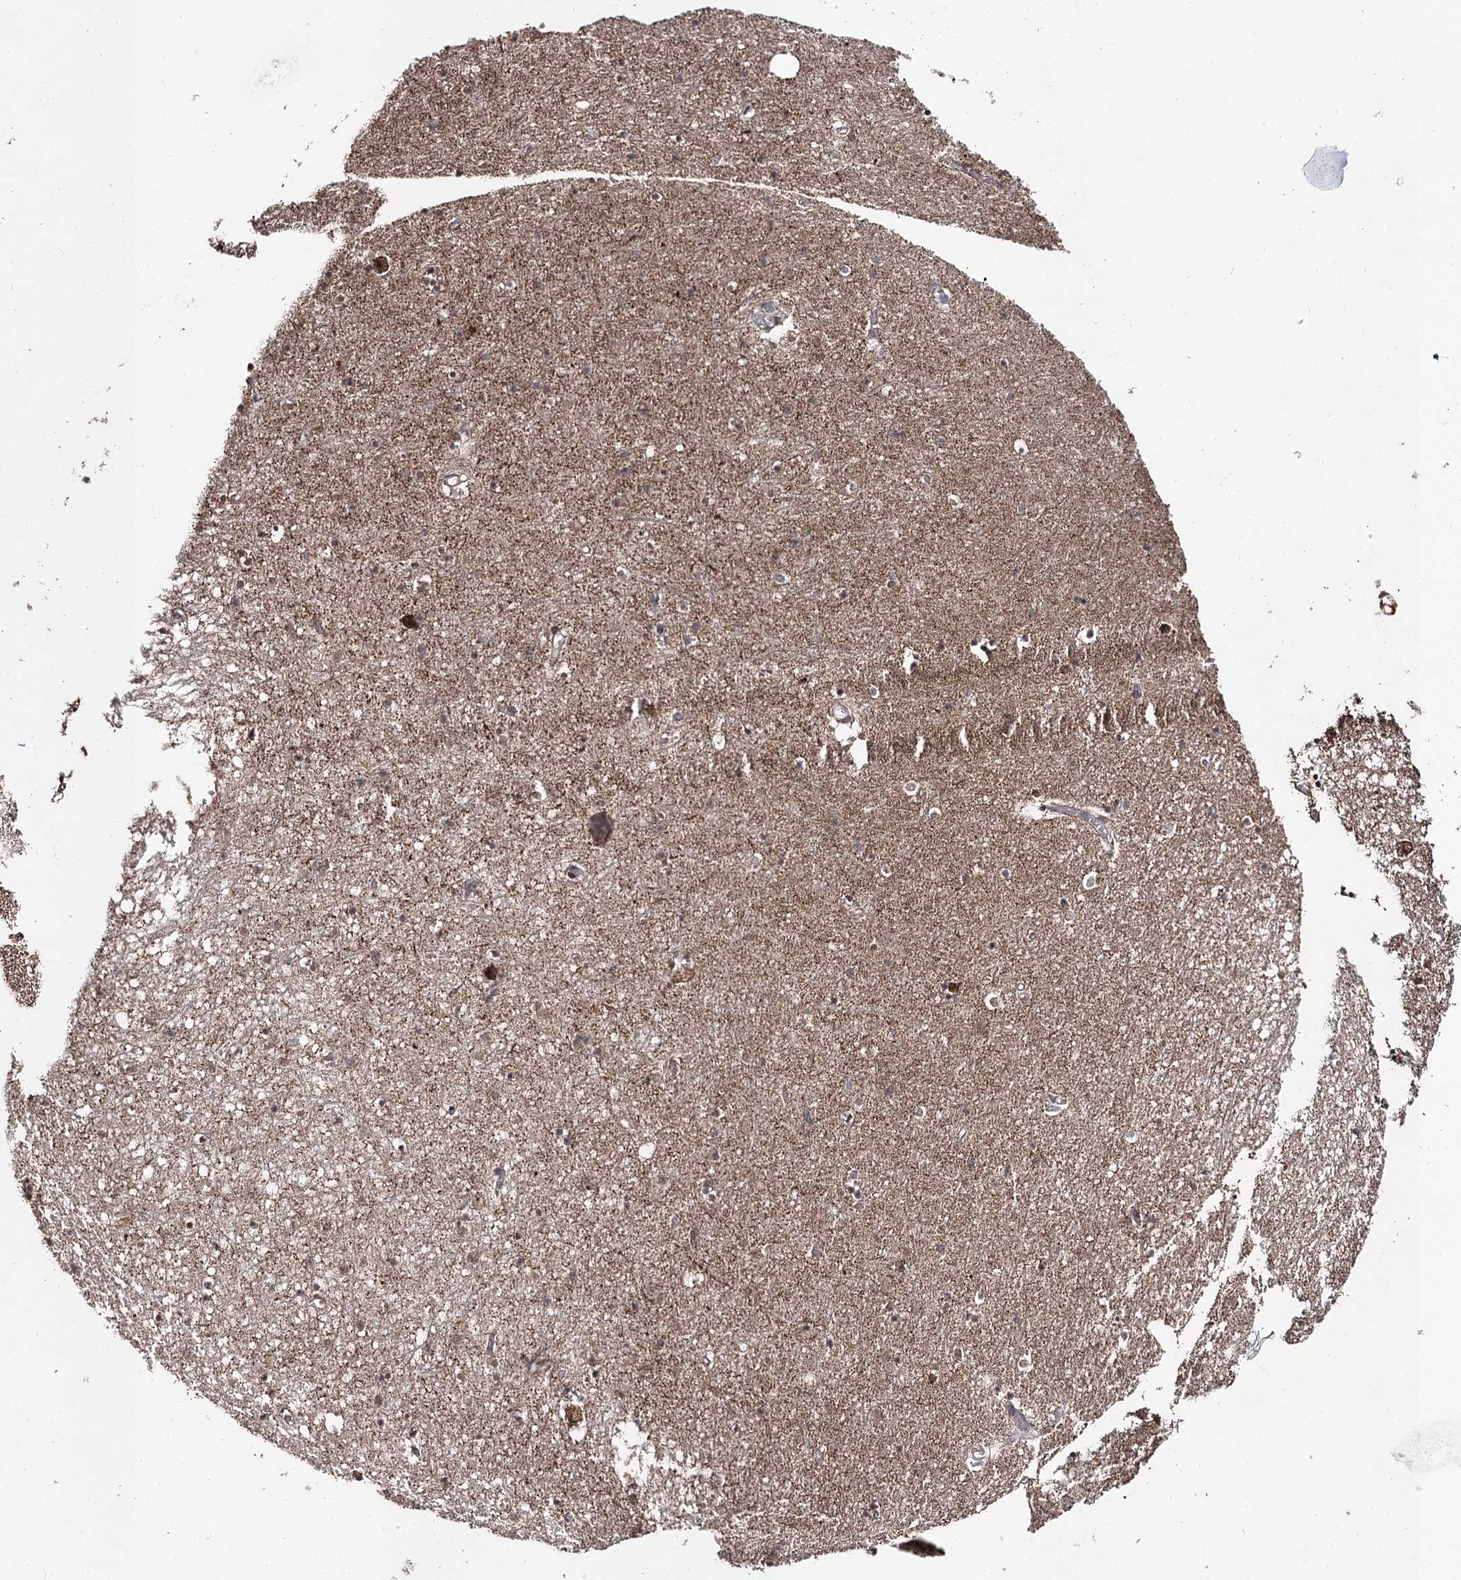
{"staining": {"intensity": "weak", "quantity": ">75%", "location": "cytoplasmic/membranous"}, "tissue": "hippocampus", "cell_type": "Glial cells", "image_type": "normal", "snomed": [{"axis": "morphology", "description": "Normal tissue, NOS"}, {"axis": "topography", "description": "Hippocampus"}], "caption": "Brown immunohistochemical staining in benign human hippocampus reveals weak cytoplasmic/membranous staining in approximately >75% of glial cells.", "gene": "PDHX", "patient": {"sex": "male", "age": 70}}